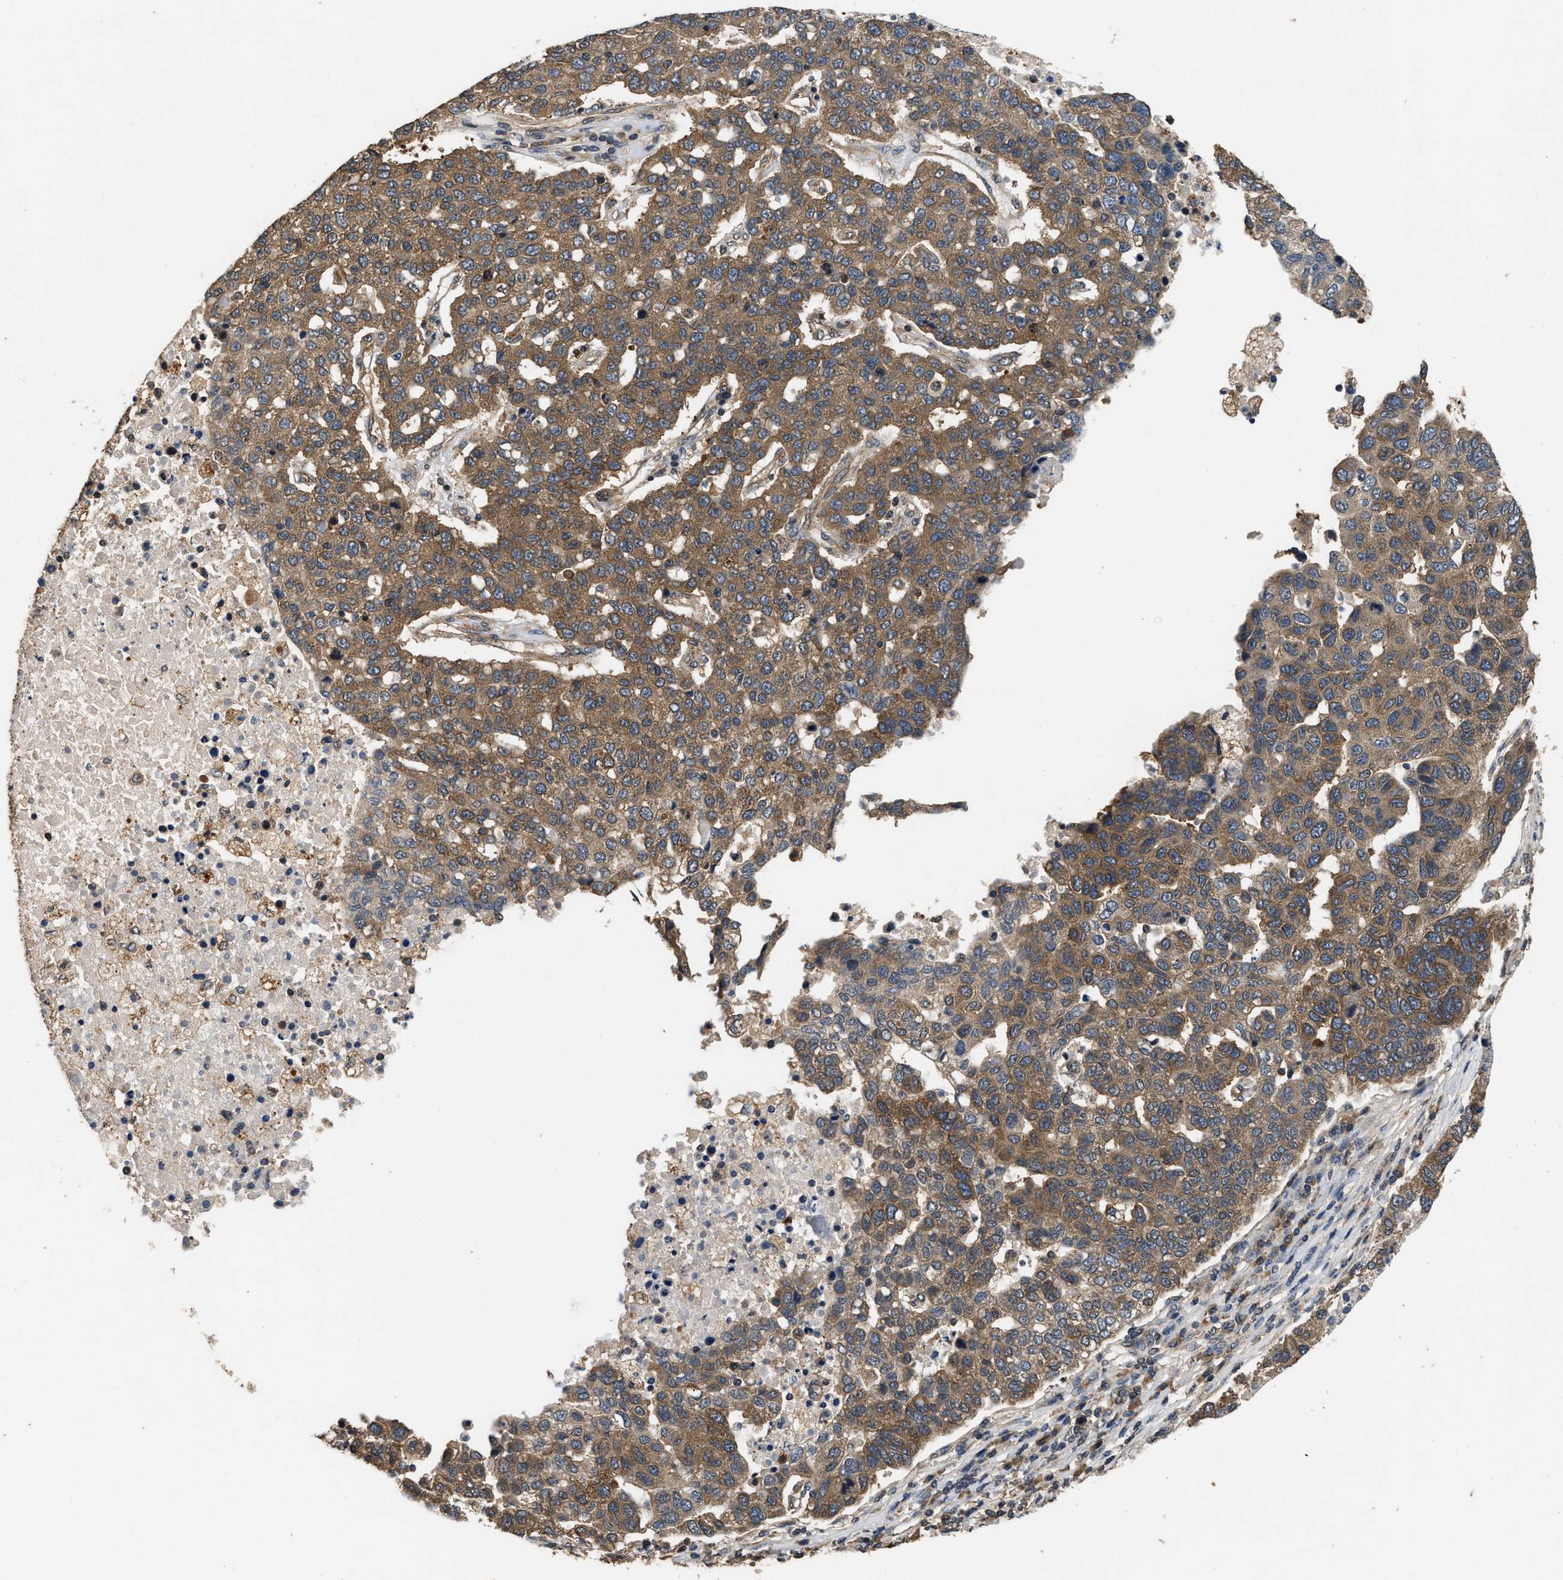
{"staining": {"intensity": "moderate", "quantity": ">75%", "location": "cytoplasmic/membranous"}, "tissue": "pancreatic cancer", "cell_type": "Tumor cells", "image_type": "cancer", "snomed": [{"axis": "morphology", "description": "Adenocarcinoma, NOS"}, {"axis": "topography", "description": "Pancreas"}], "caption": "Immunohistochemistry (DAB) staining of adenocarcinoma (pancreatic) exhibits moderate cytoplasmic/membranous protein positivity in approximately >75% of tumor cells. (Brightfield microscopy of DAB IHC at high magnification).", "gene": "DNAJC2", "patient": {"sex": "female", "age": 61}}